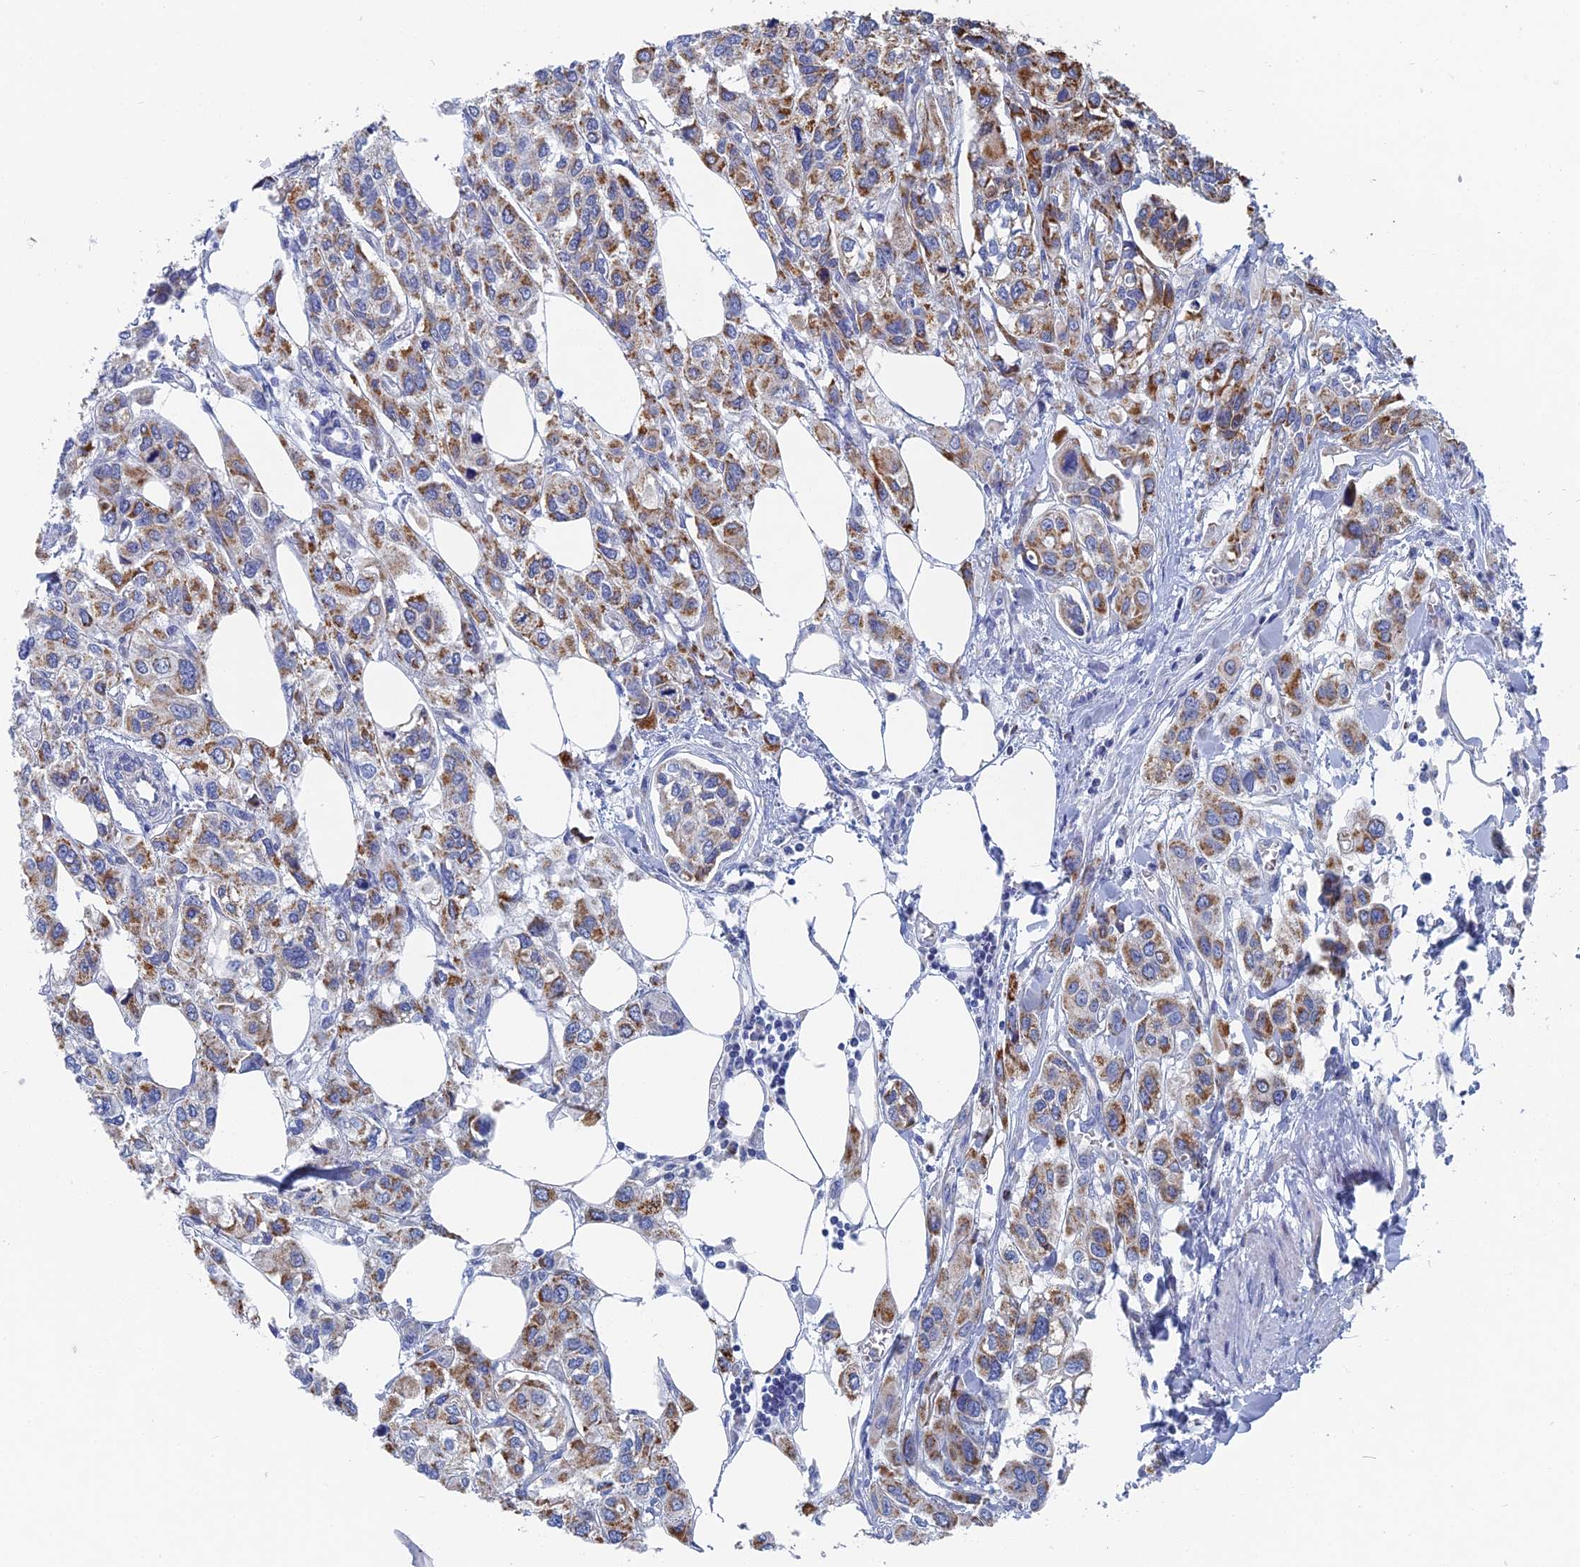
{"staining": {"intensity": "moderate", "quantity": ">75%", "location": "cytoplasmic/membranous"}, "tissue": "urothelial cancer", "cell_type": "Tumor cells", "image_type": "cancer", "snomed": [{"axis": "morphology", "description": "Urothelial carcinoma, High grade"}, {"axis": "topography", "description": "Urinary bladder"}], "caption": "This is an image of immunohistochemistry staining of urothelial cancer, which shows moderate positivity in the cytoplasmic/membranous of tumor cells.", "gene": "HIGD1A", "patient": {"sex": "male", "age": 67}}